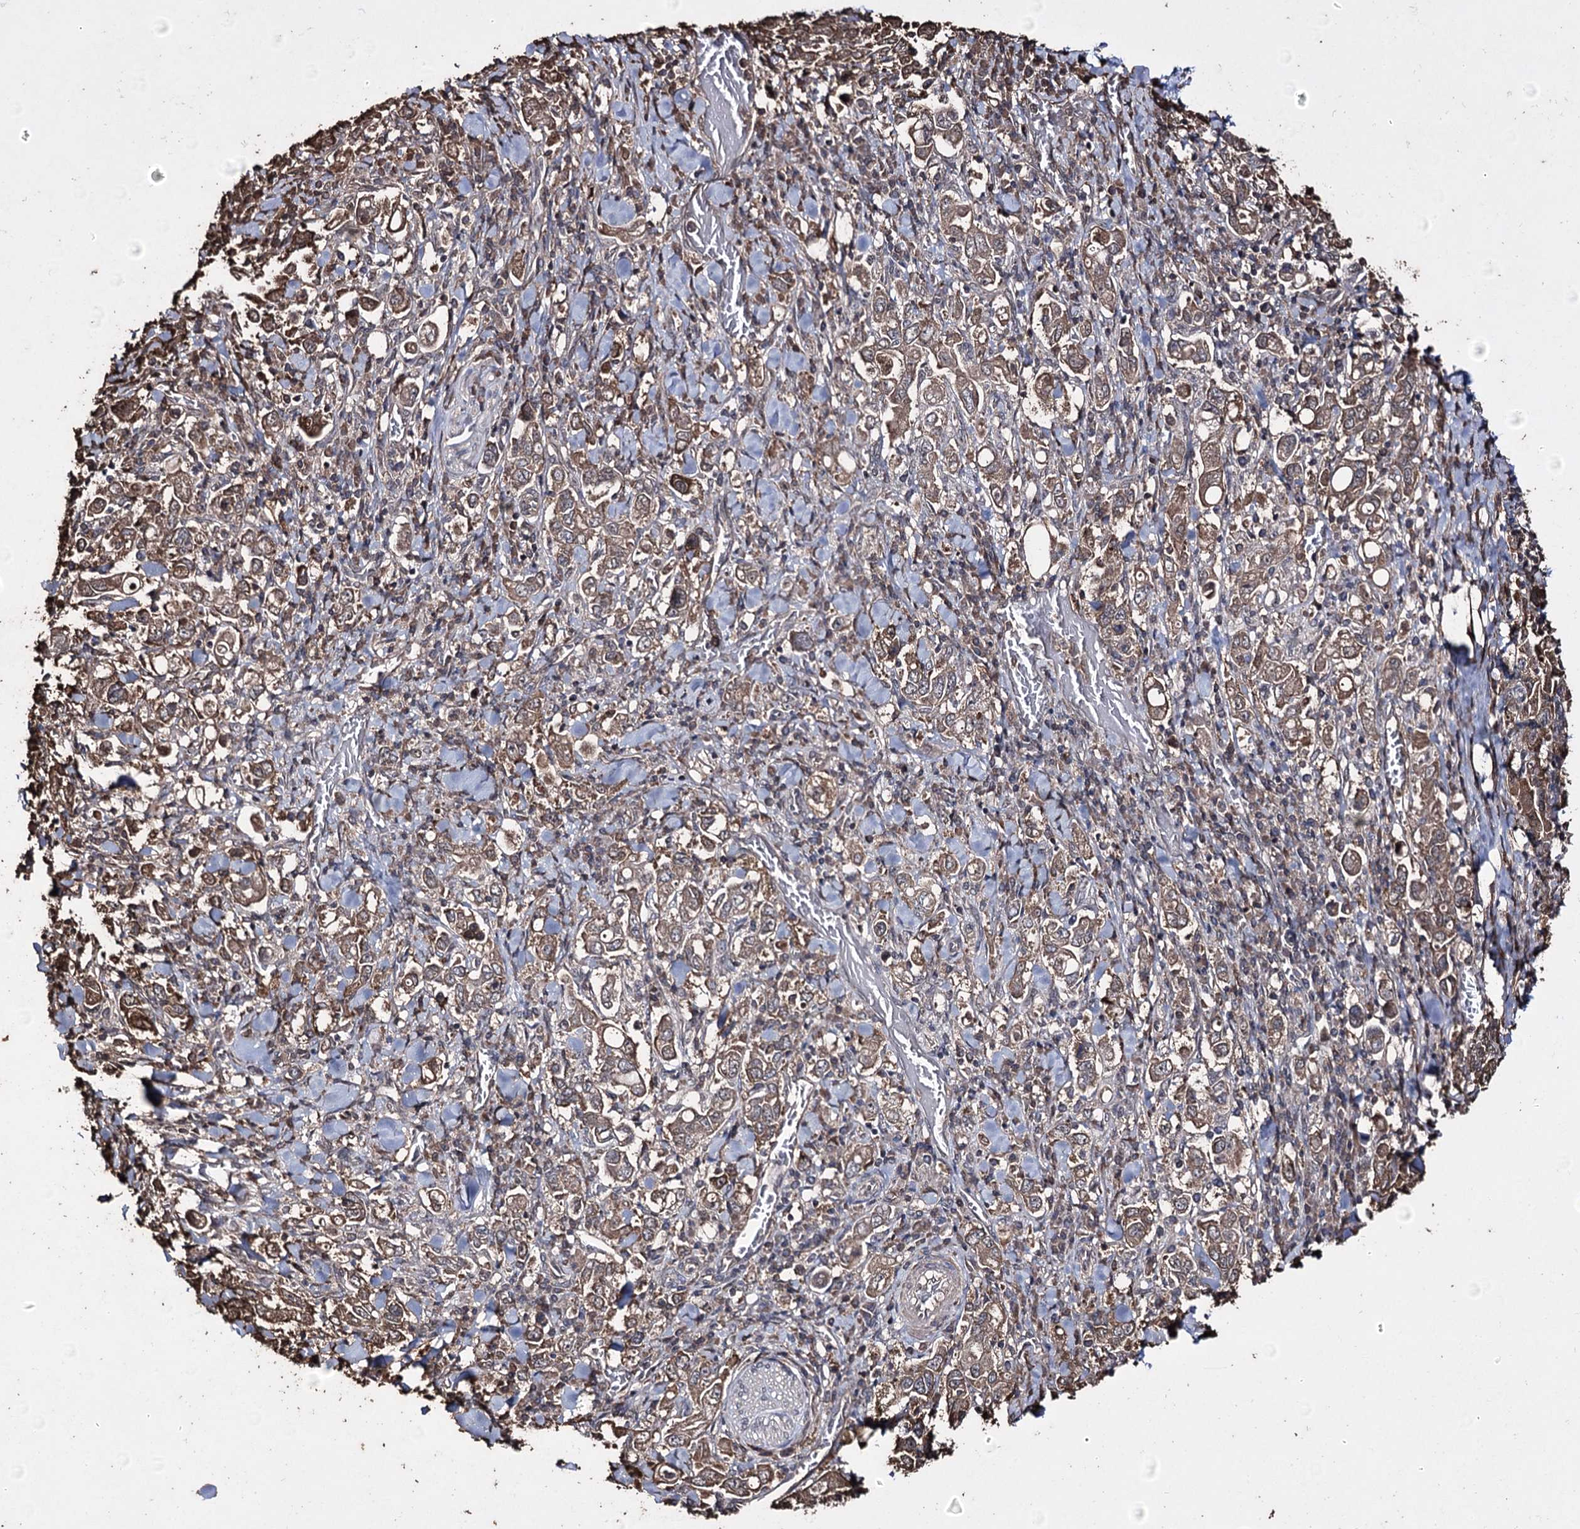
{"staining": {"intensity": "moderate", "quantity": ">75%", "location": "cytoplasmic/membranous"}, "tissue": "stomach cancer", "cell_type": "Tumor cells", "image_type": "cancer", "snomed": [{"axis": "morphology", "description": "Adenocarcinoma, NOS"}, {"axis": "topography", "description": "Stomach, upper"}], "caption": "Immunohistochemistry (IHC) (DAB (3,3'-diaminobenzidine)) staining of stomach cancer (adenocarcinoma) exhibits moderate cytoplasmic/membranous protein expression in approximately >75% of tumor cells.", "gene": "ZNF662", "patient": {"sex": "male", "age": 62}}